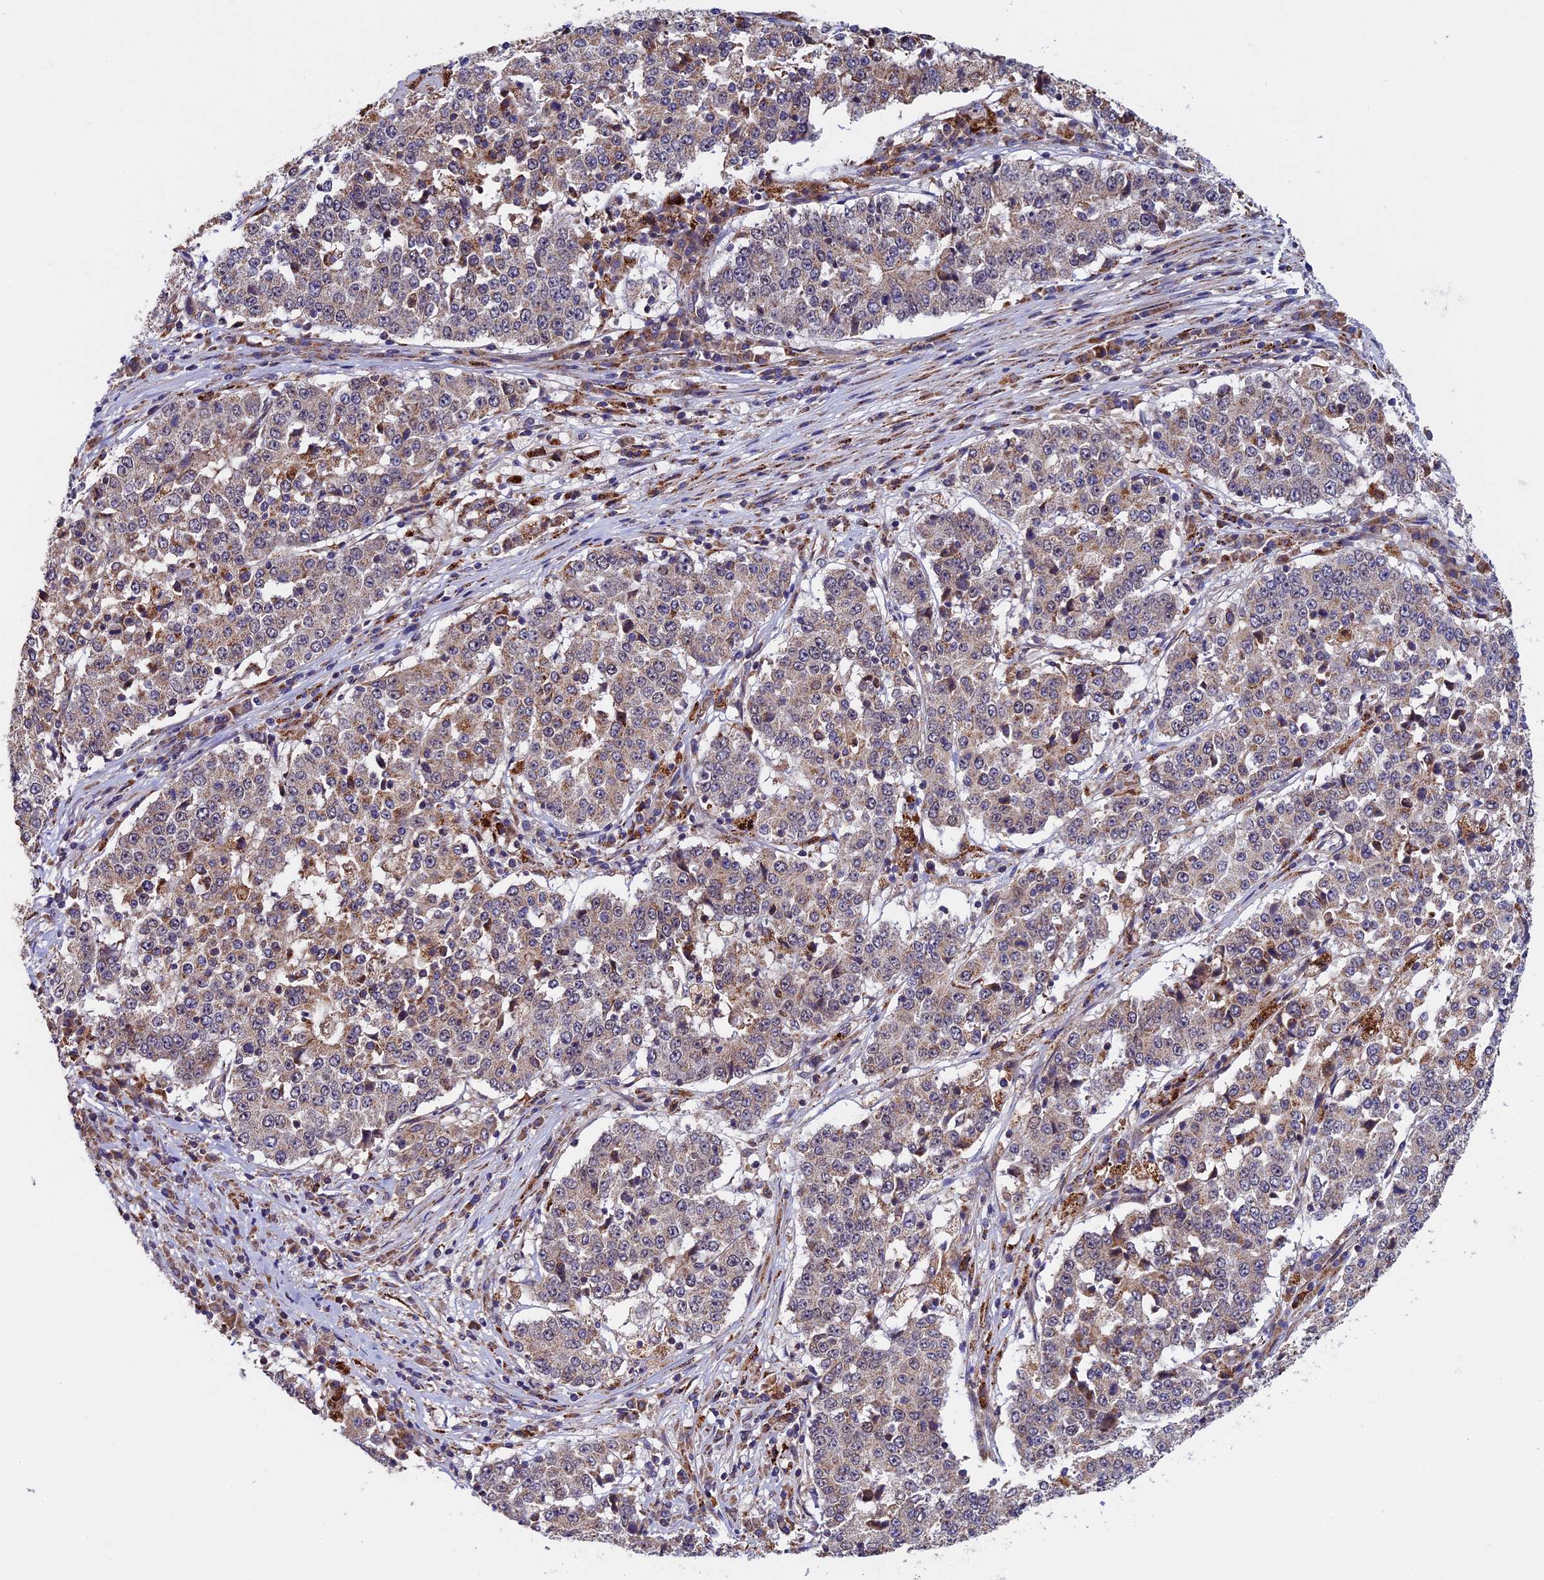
{"staining": {"intensity": "weak", "quantity": ">75%", "location": "cytoplasmic/membranous"}, "tissue": "stomach cancer", "cell_type": "Tumor cells", "image_type": "cancer", "snomed": [{"axis": "morphology", "description": "Adenocarcinoma, NOS"}, {"axis": "topography", "description": "Stomach"}], "caption": "This photomicrograph displays IHC staining of stomach adenocarcinoma, with low weak cytoplasmic/membranous expression in about >75% of tumor cells.", "gene": "RNF17", "patient": {"sex": "male", "age": 59}}